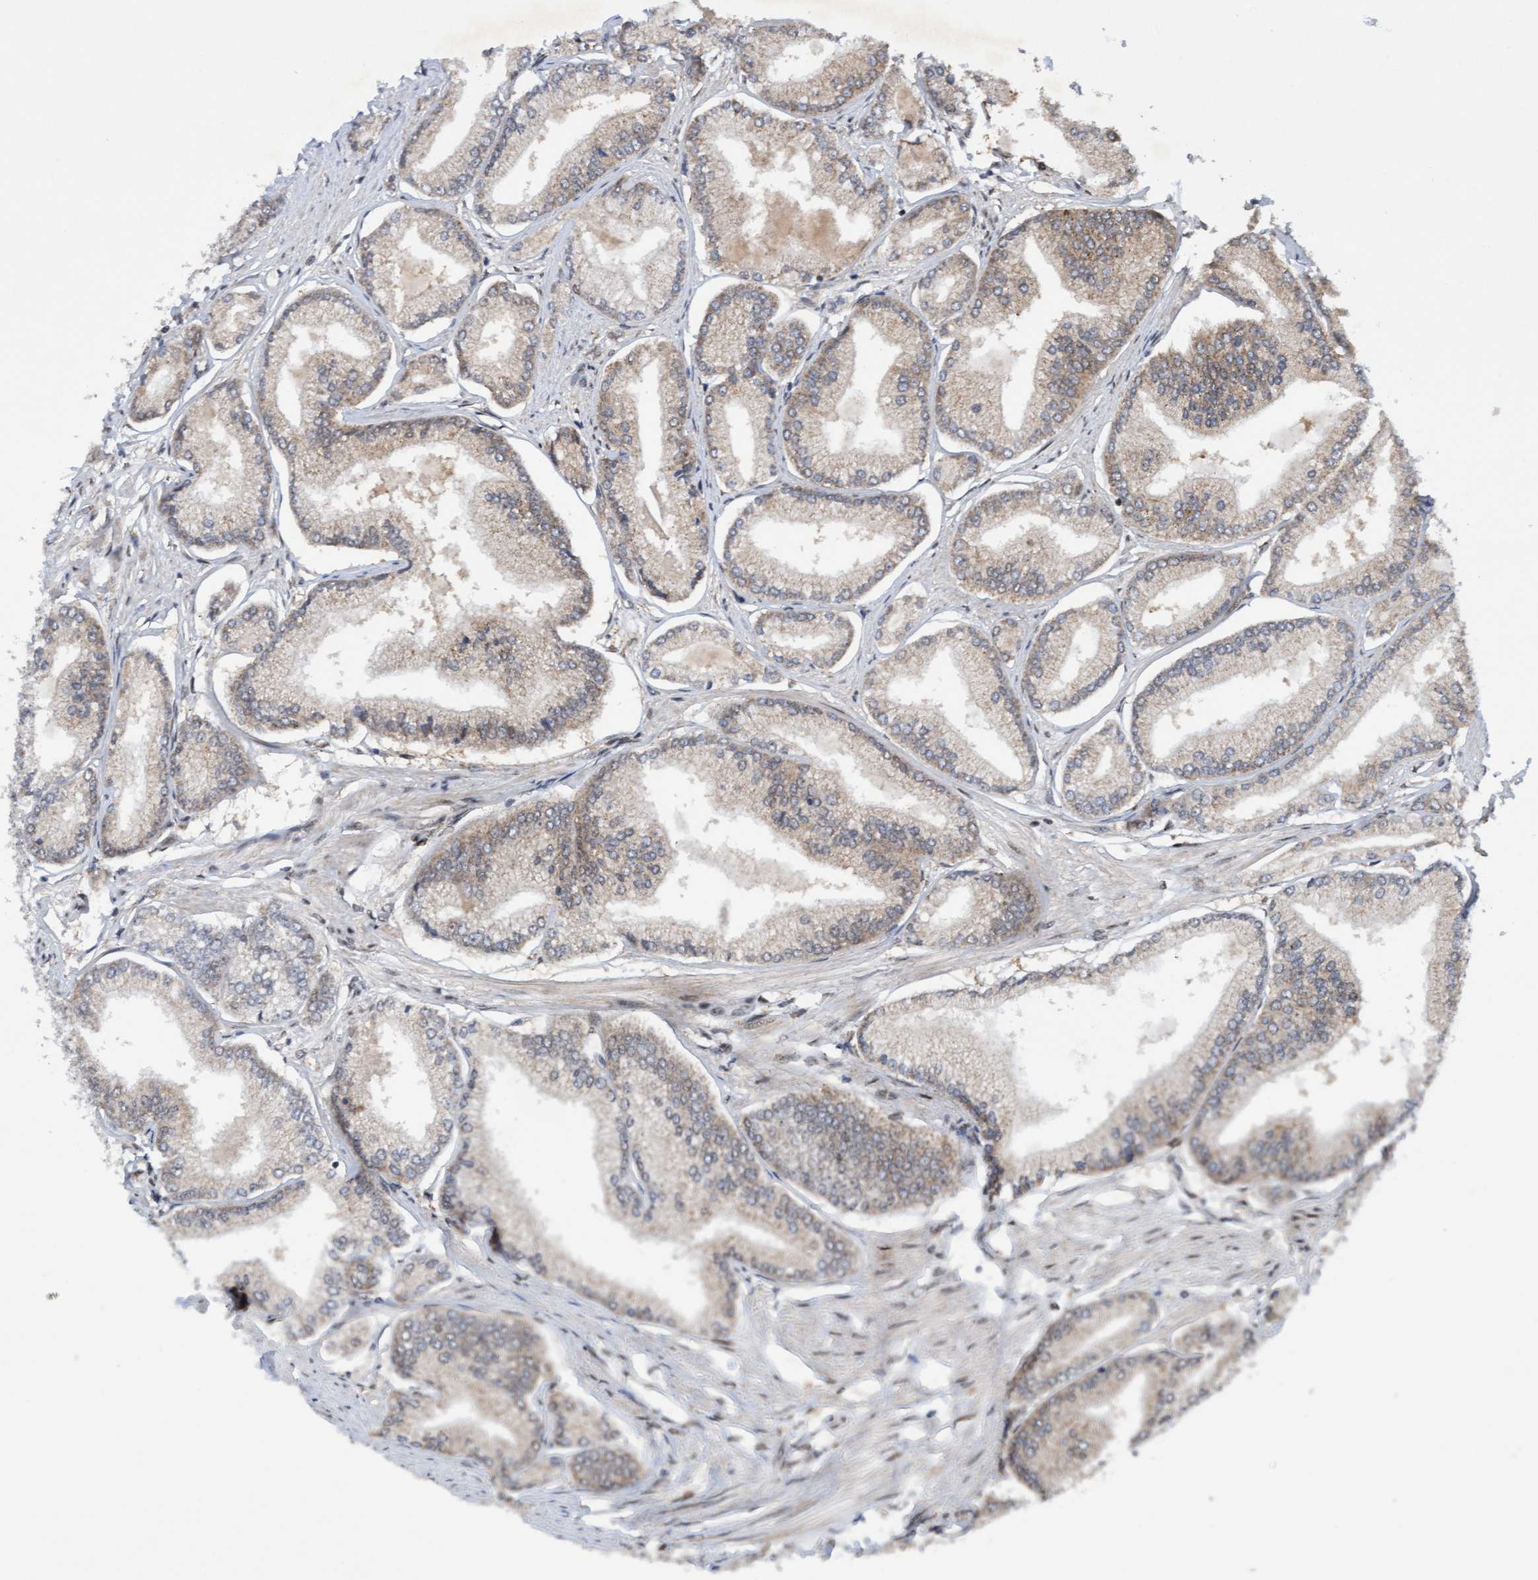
{"staining": {"intensity": "weak", "quantity": "25%-75%", "location": "cytoplasmic/membranous"}, "tissue": "prostate cancer", "cell_type": "Tumor cells", "image_type": "cancer", "snomed": [{"axis": "morphology", "description": "Adenocarcinoma, Low grade"}, {"axis": "topography", "description": "Prostate"}], "caption": "IHC staining of prostate adenocarcinoma (low-grade), which demonstrates low levels of weak cytoplasmic/membranous positivity in about 25%-75% of tumor cells indicating weak cytoplasmic/membranous protein expression. The staining was performed using DAB (3,3'-diaminobenzidine) (brown) for protein detection and nuclei were counterstained in hematoxylin (blue).", "gene": "TANC2", "patient": {"sex": "male", "age": 52}}